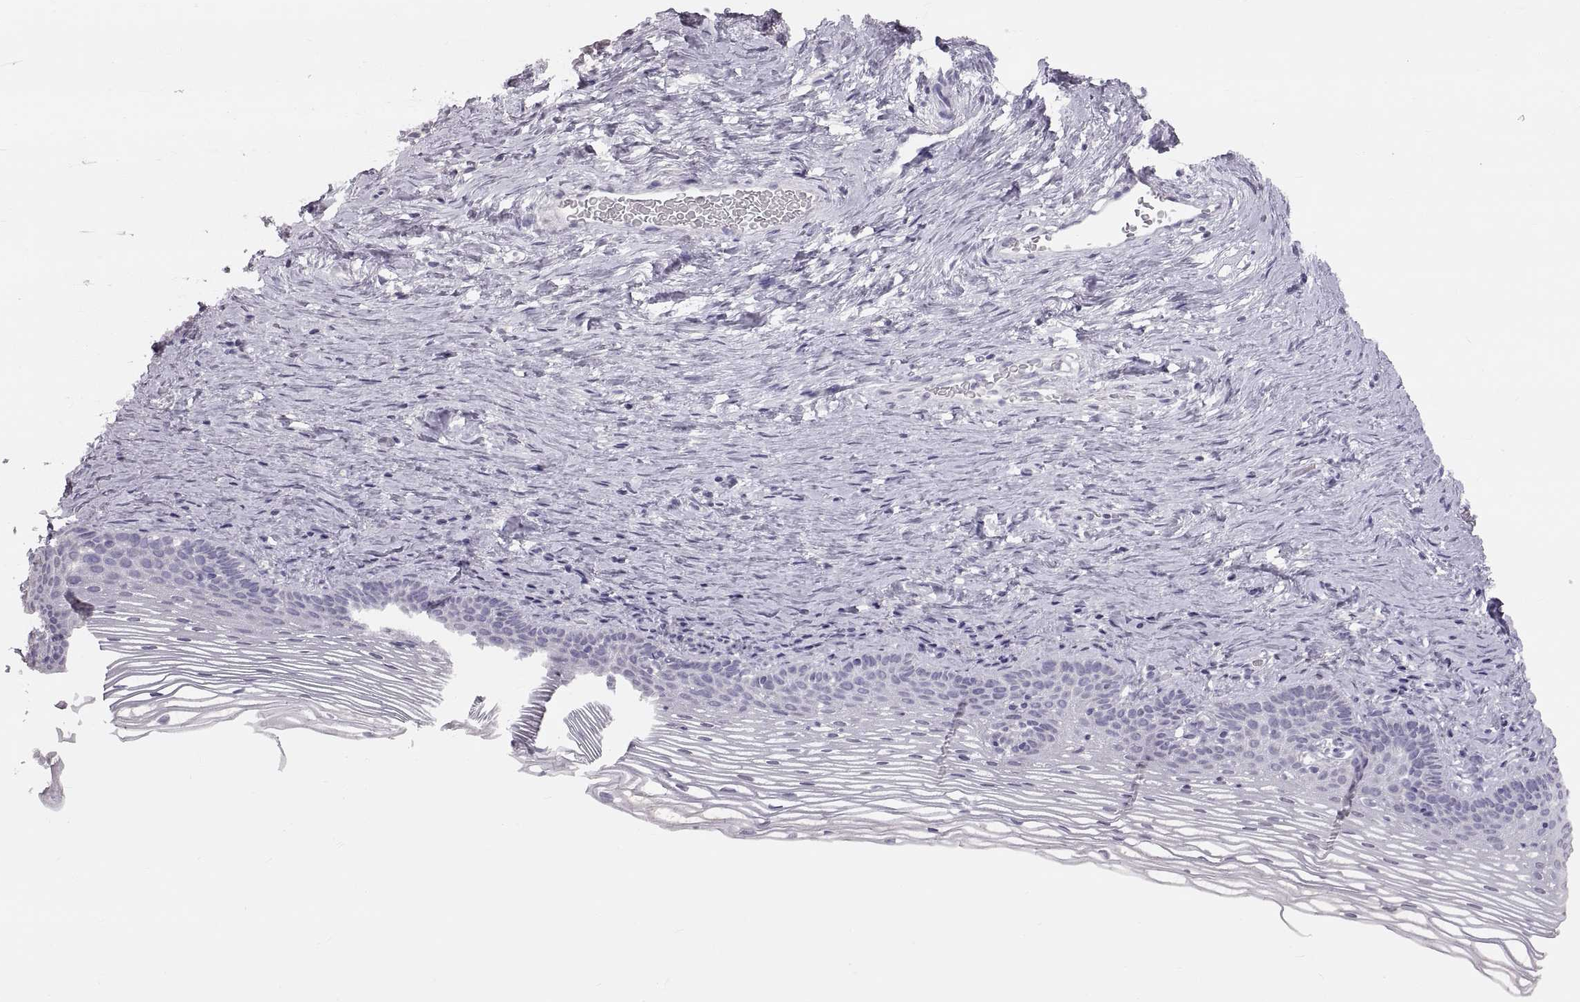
{"staining": {"intensity": "negative", "quantity": "none", "location": "none"}, "tissue": "cervix", "cell_type": "Glandular cells", "image_type": "normal", "snomed": [{"axis": "morphology", "description": "Normal tissue, NOS"}, {"axis": "topography", "description": "Cervix"}], "caption": "Micrograph shows no protein expression in glandular cells of normal cervix.", "gene": "WBP2NL", "patient": {"sex": "female", "age": 39}}